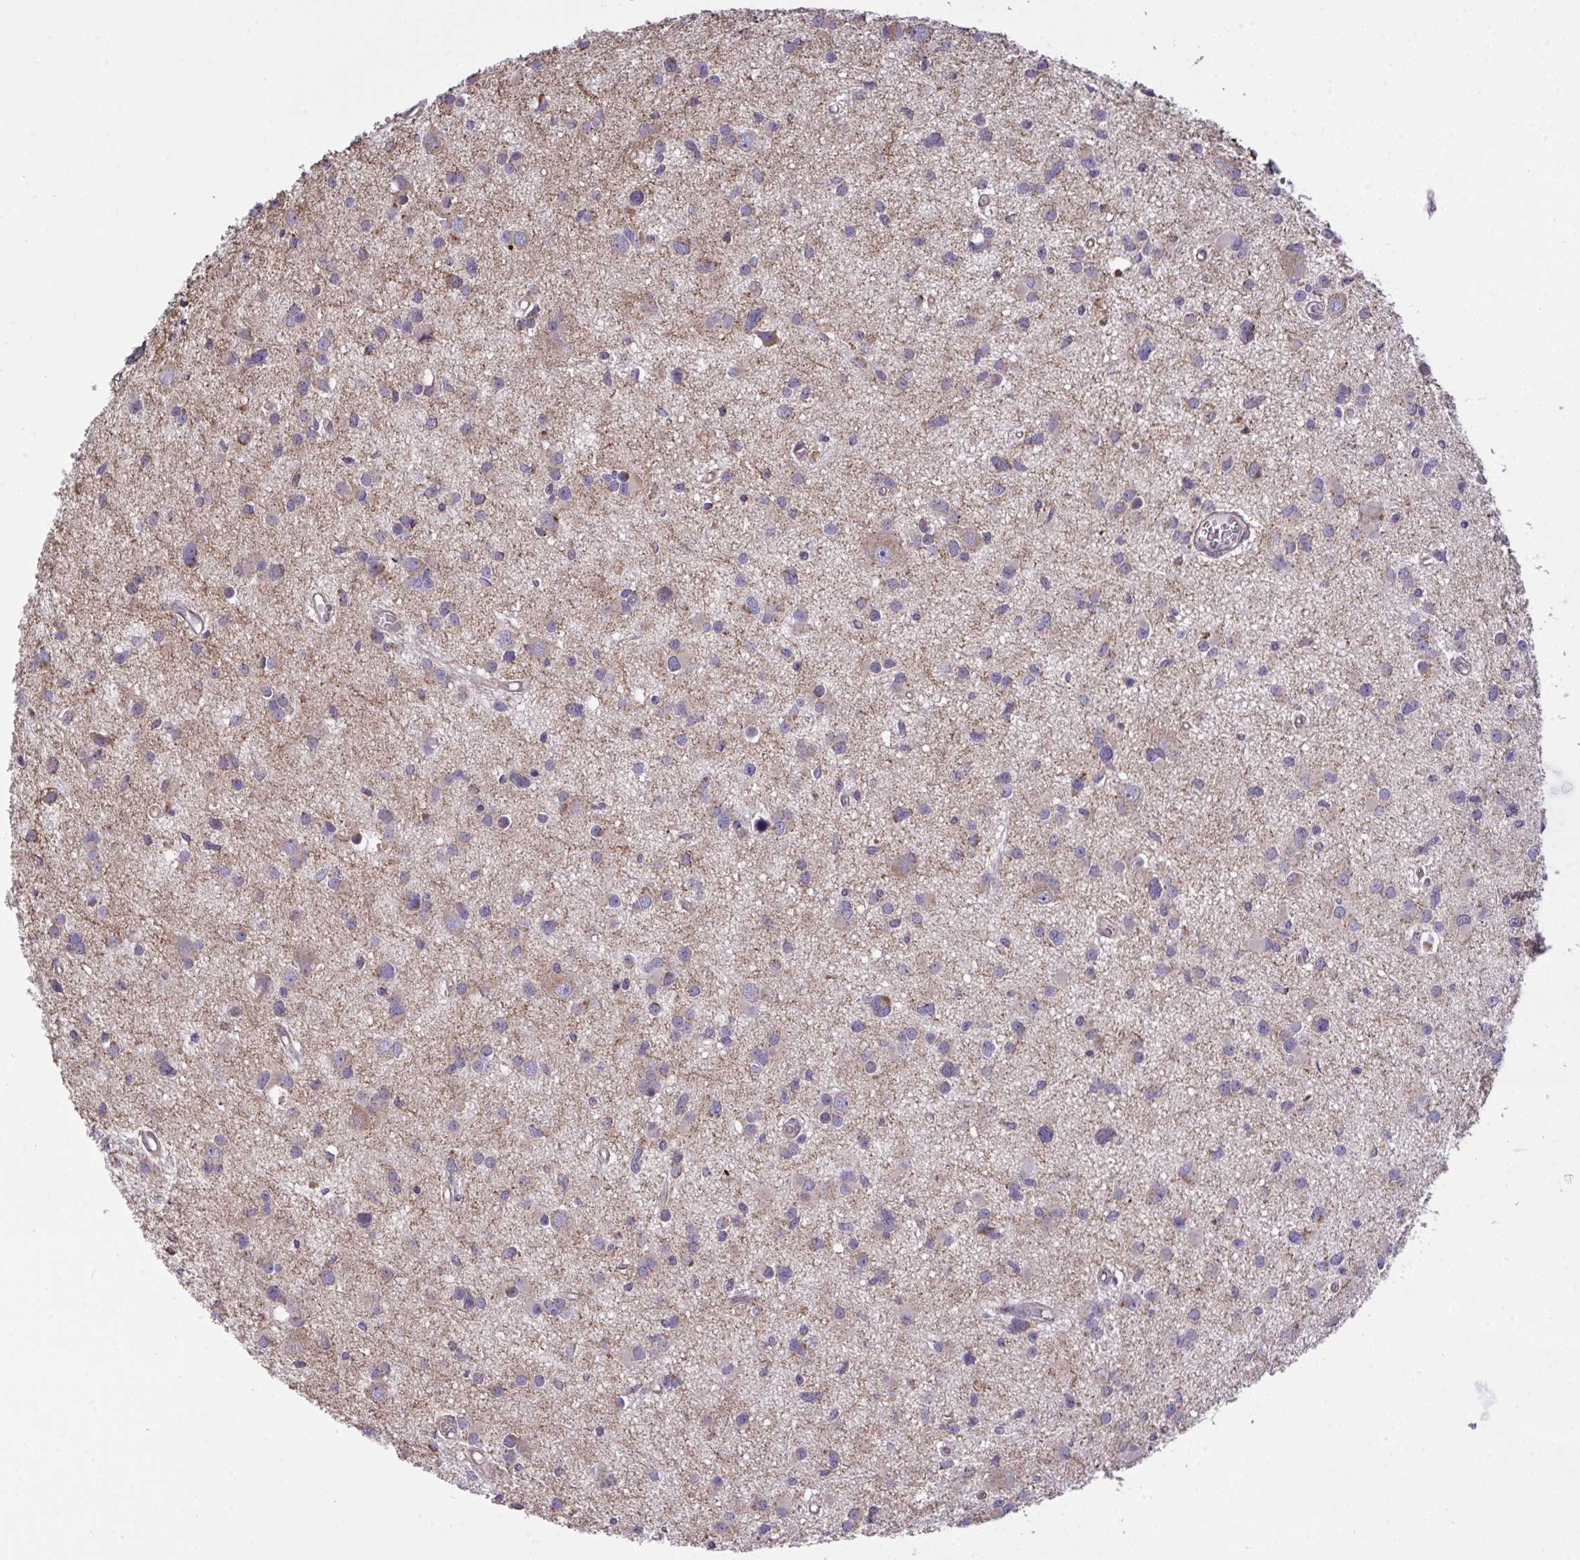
{"staining": {"intensity": "negative", "quantity": "none", "location": "none"}, "tissue": "glioma", "cell_type": "Tumor cells", "image_type": "cancer", "snomed": [{"axis": "morphology", "description": "Glioma, malignant, High grade"}, {"axis": "topography", "description": "Brain"}], "caption": "An immunohistochemistry micrograph of high-grade glioma (malignant) is shown. There is no staining in tumor cells of high-grade glioma (malignant). Brightfield microscopy of IHC stained with DAB (3,3'-diaminobenzidine) (brown) and hematoxylin (blue), captured at high magnification.", "gene": "PPM1H", "patient": {"sex": "male", "age": 54}}